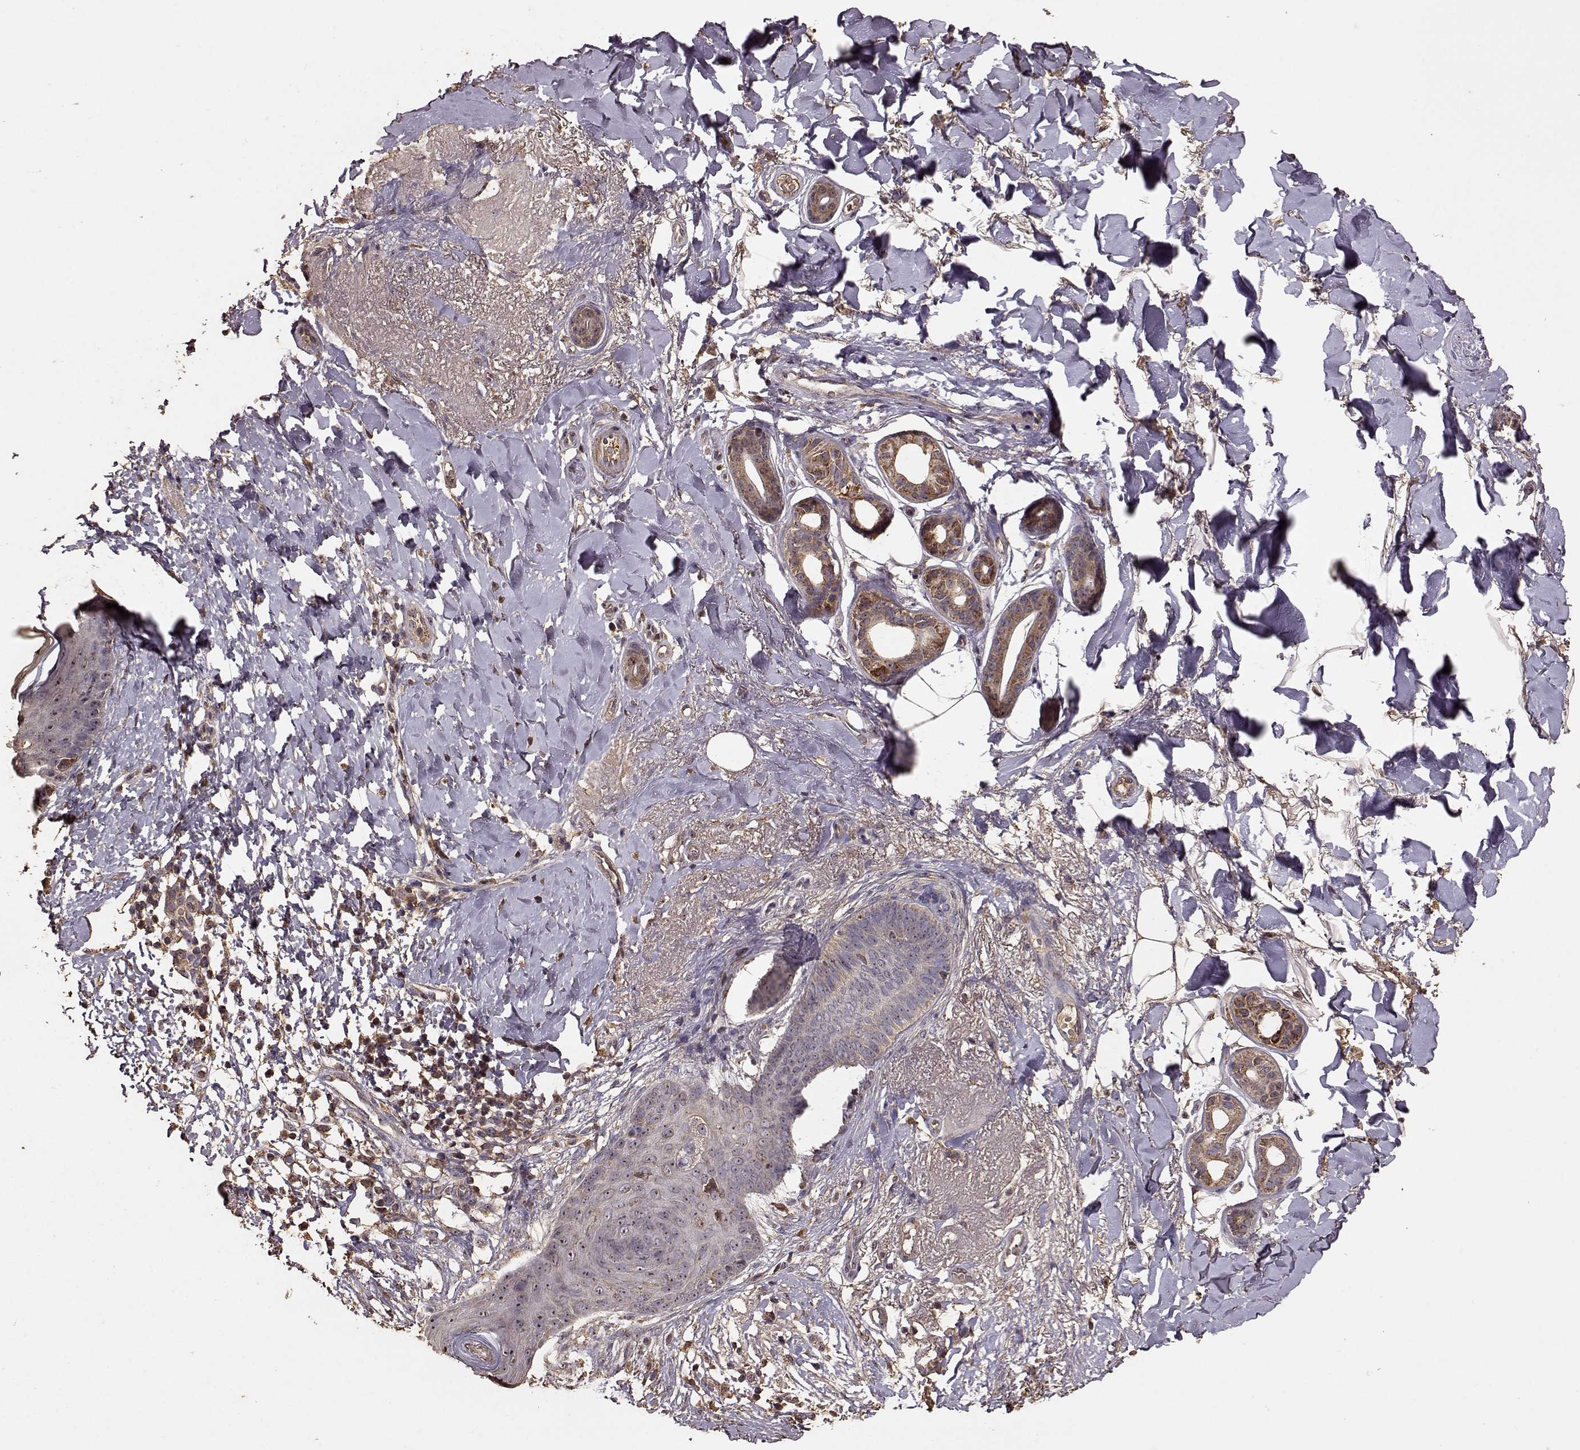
{"staining": {"intensity": "moderate", "quantity": "25%-75%", "location": "cytoplasmic/membranous,nuclear"}, "tissue": "skin cancer", "cell_type": "Tumor cells", "image_type": "cancer", "snomed": [{"axis": "morphology", "description": "Normal tissue, NOS"}, {"axis": "morphology", "description": "Basal cell carcinoma"}, {"axis": "topography", "description": "Skin"}], "caption": "Immunohistochemistry (IHC) (DAB (3,3'-diaminobenzidine)) staining of human skin cancer demonstrates moderate cytoplasmic/membranous and nuclear protein expression in approximately 25%-75% of tumor cells. (IHC, brightfield microscopy, high magnification).", "gene": "PTGES2", "patient": {"sex": "male", "age": 84}}